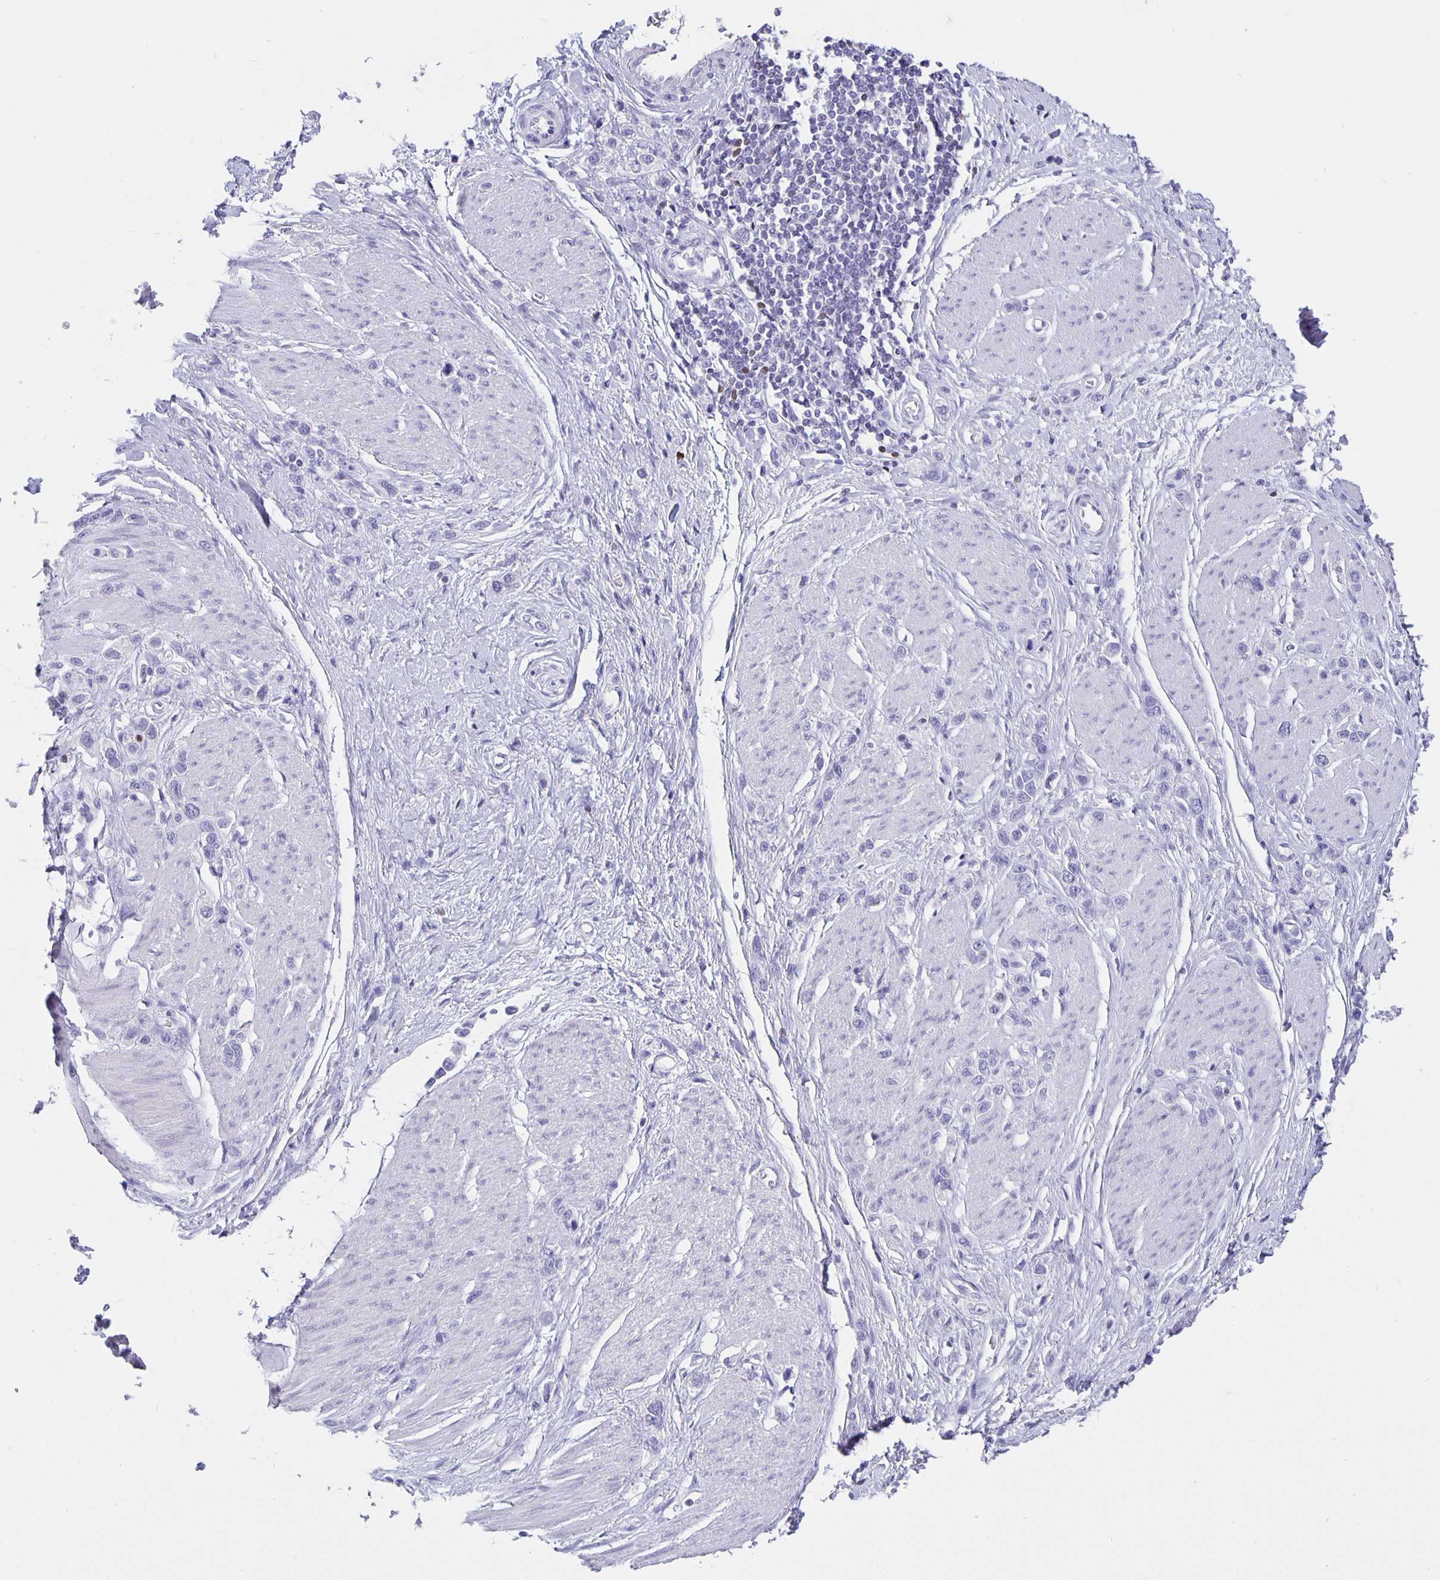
{"staining": {"intensity": "negative", "quantity": "none", "location": "none"}, "tissue": "stomach cancer", "cell_type": "Tumor cells", "image_type": "cancer", "snomed": [{"axis": "morphology", "description": "Adenocarcinoma, NOS"}, {"axis": "topography", "description": "Stomach"}], "caption": "Tumor cells show no significant expression in stomach cancer (adenocarcinoma).", "gene": "SATB2", "patient": {"sex": "female", "age": 65}}